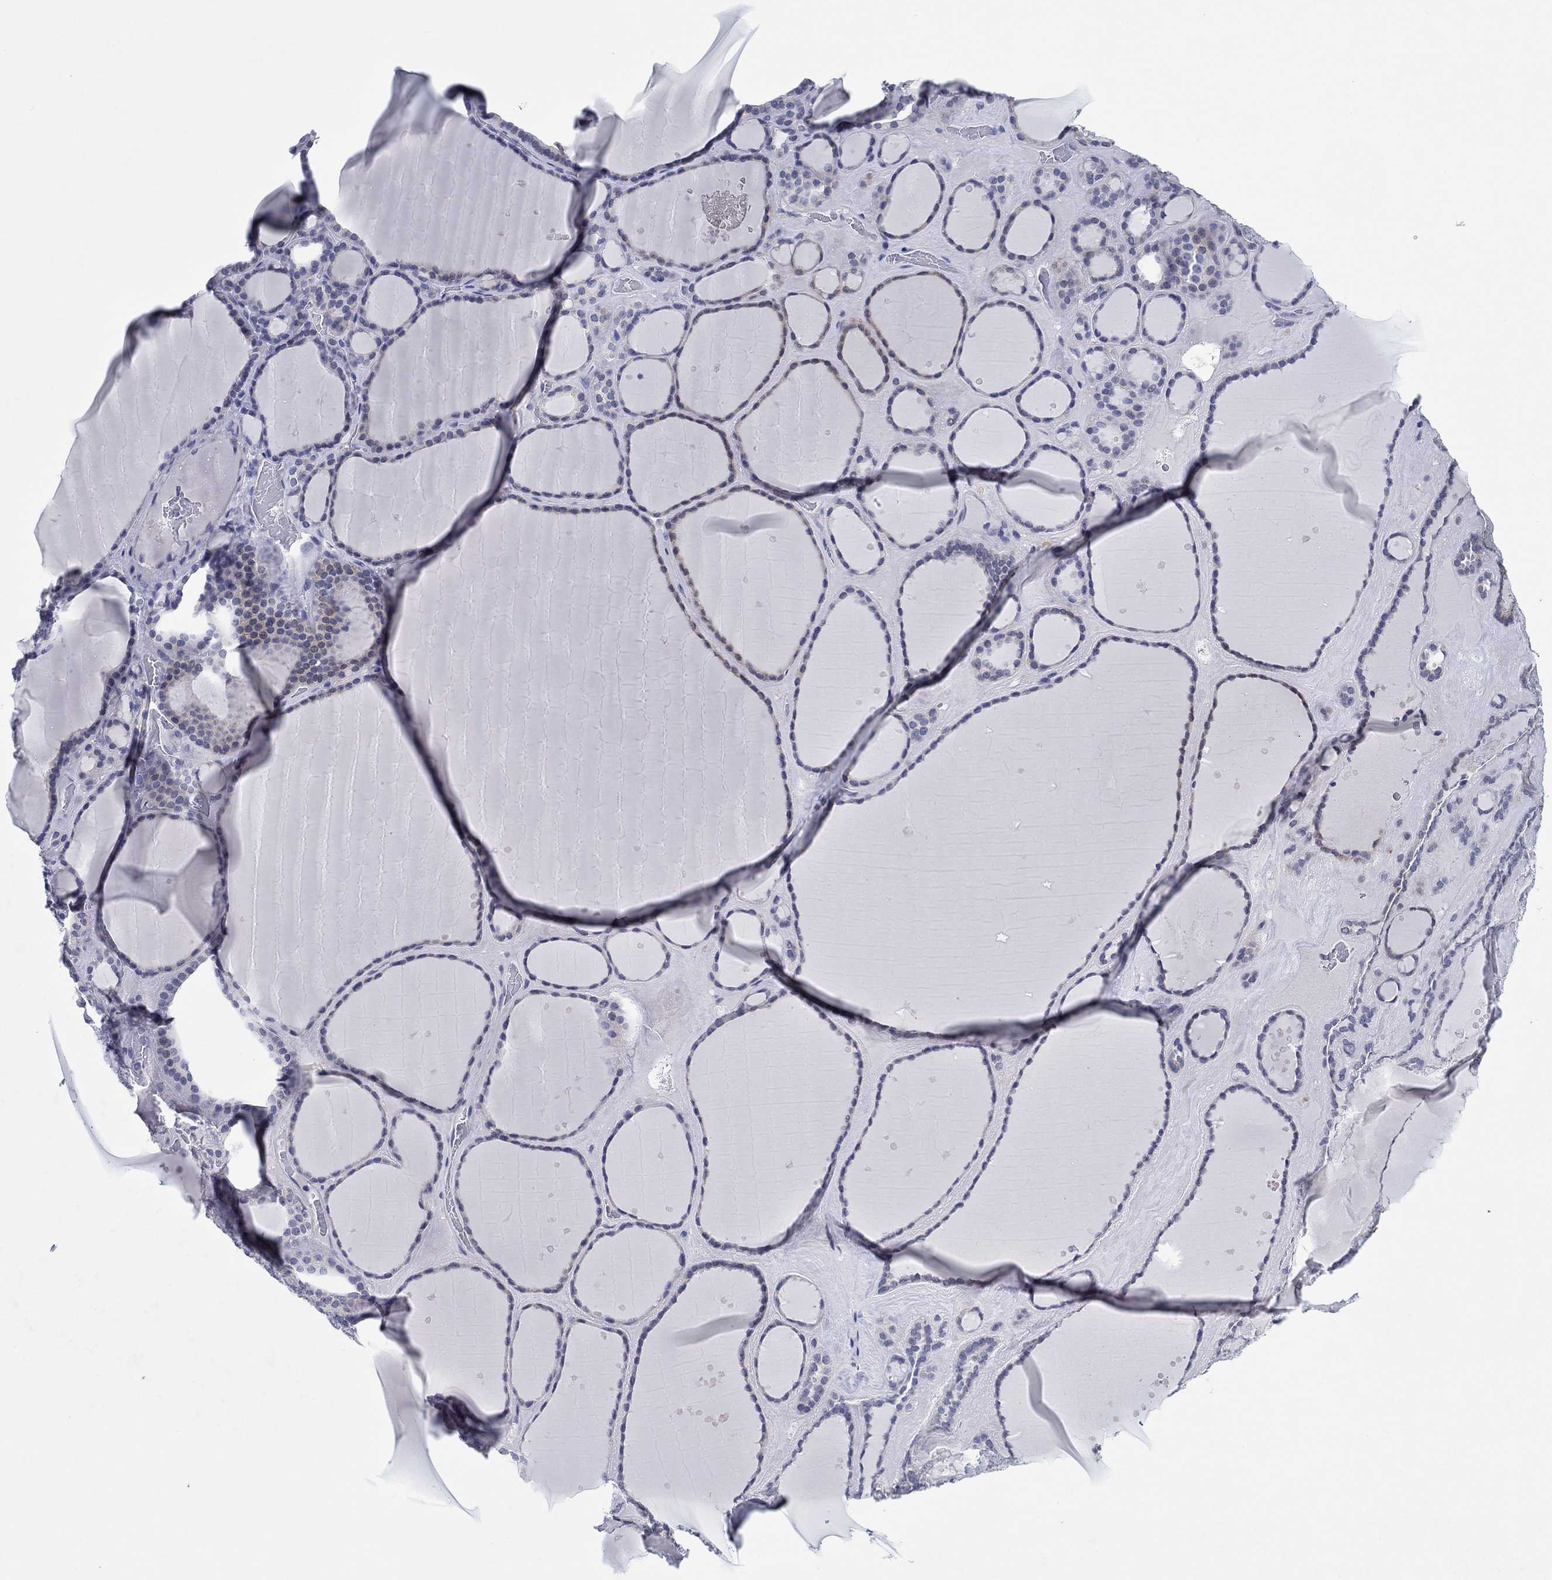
{"staining": {"intensity": "weak", "quantity": "<25%", "location": "cytoplasmic/membranous"}, "tissue": "thyroid gland", "cell_type": "Glandular cells", "image_type": "normal", "snomed": [{"axis": "morphology", "description": "Normal tissue, NOS"}, {"axis": "topography", "description": "Thyroid gland"}], "caption": "High power microscopy micrograph of an immunohistochemistry (IHC) image of unremarkable thyroid gland, revealing no significant staining in glandular cells.", "gene": "HDC", "patient": {"sex": "male", "age": 63}}